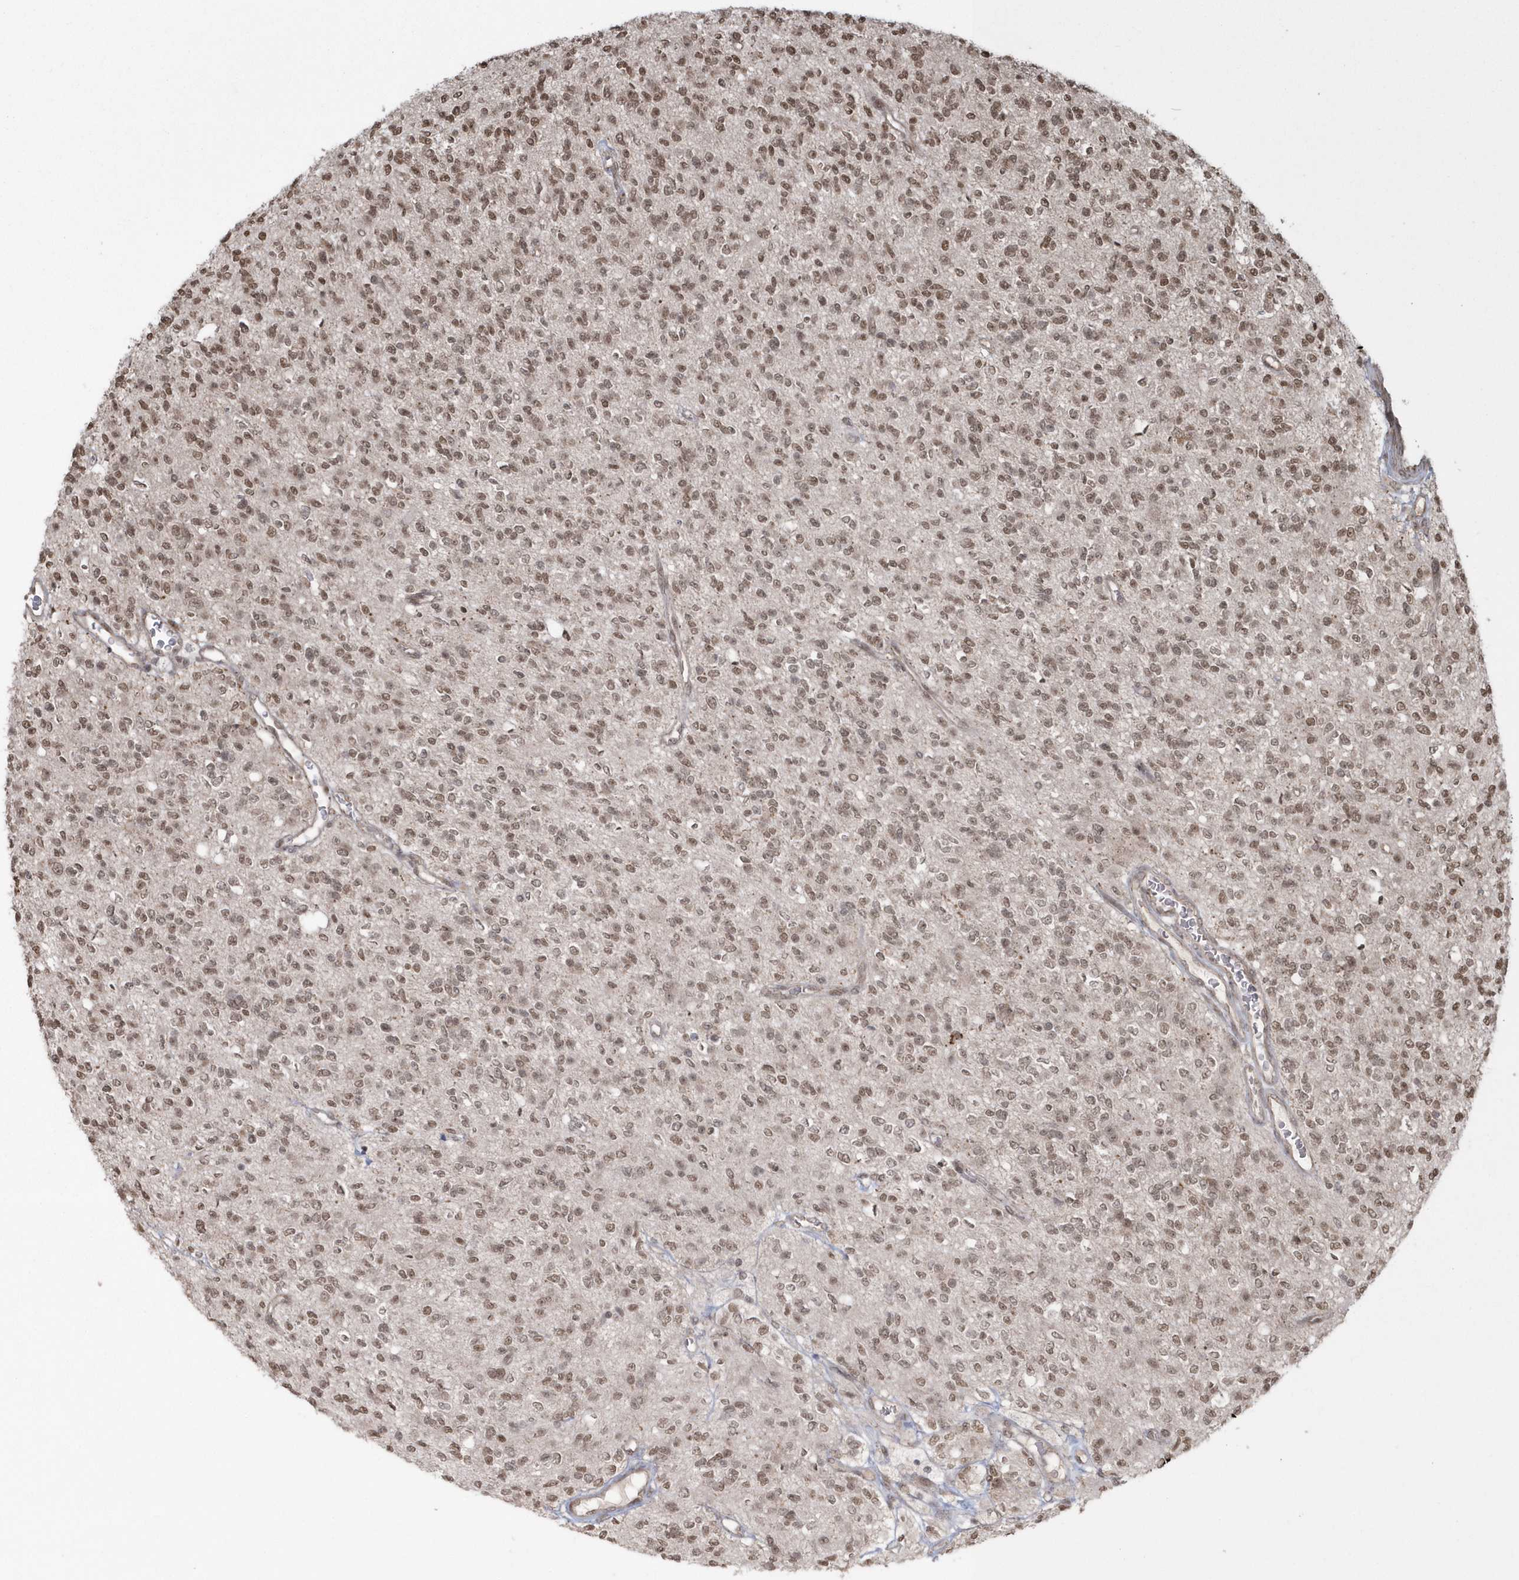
{"staining": {"intensity": "moderate", "quantity": ">75%", "location": "nuclear"}, "tissue": "glioma", "cell_type": "Tumor cells", "image_type": "cancer", "snomed": [{"axis": "morphology", "description": "Glioma, malignant, High grade"}, {"axis": "topography", "description": "Brain"}], "caption": "Immunohistochemical staining of glioma displays medium levels of moderate nuclear protein expression in about >75% of tumor cells.", "gene": "EPB41L4A", "patient": {"sex": "male", "age": 34}}